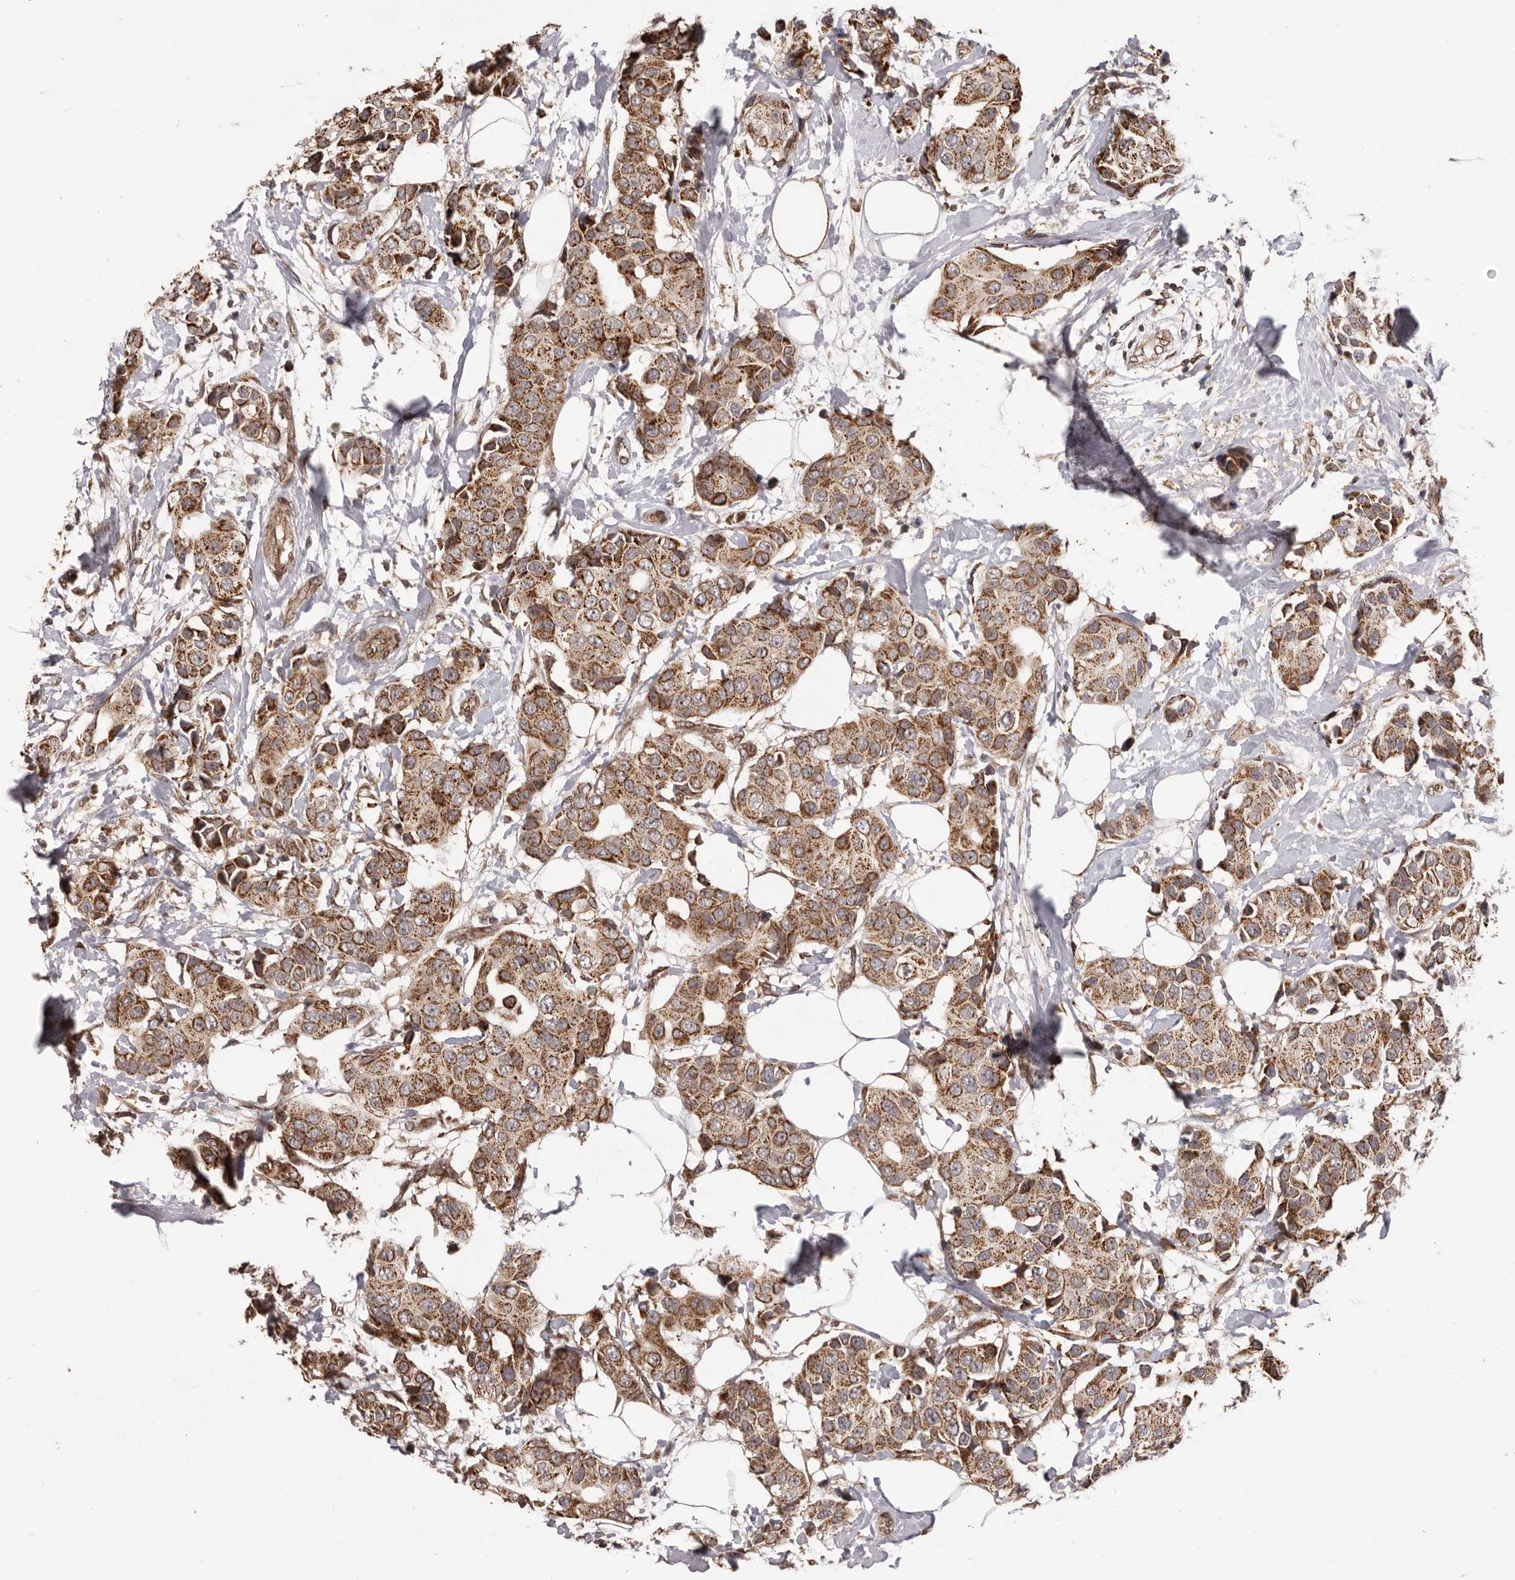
{"staining": {"intensity": "strong", "quantity": ">75%", "location": "cytoplasmic/membranous"}, "tissue": "breast cancer", "cell_type": "Tumor cells", "image_type": "cancer", "snomed": [{"axis": "morphology", "description": "Normal tissue, NOS"}, {"axis": "morphology", "description": "Duct carcinoma"}, {"axis": "topography", "description": "Breast"}], "caption": "High-power microscopy captured an immunohistochemistry micrograph of invasive ductal carcinoma (breast), revealing strong cytoplasmic/membranous expression in approximately >75% of tumor cells.", "gene": "CHRM2", "patient": {"sex": "female", "age": 39}}